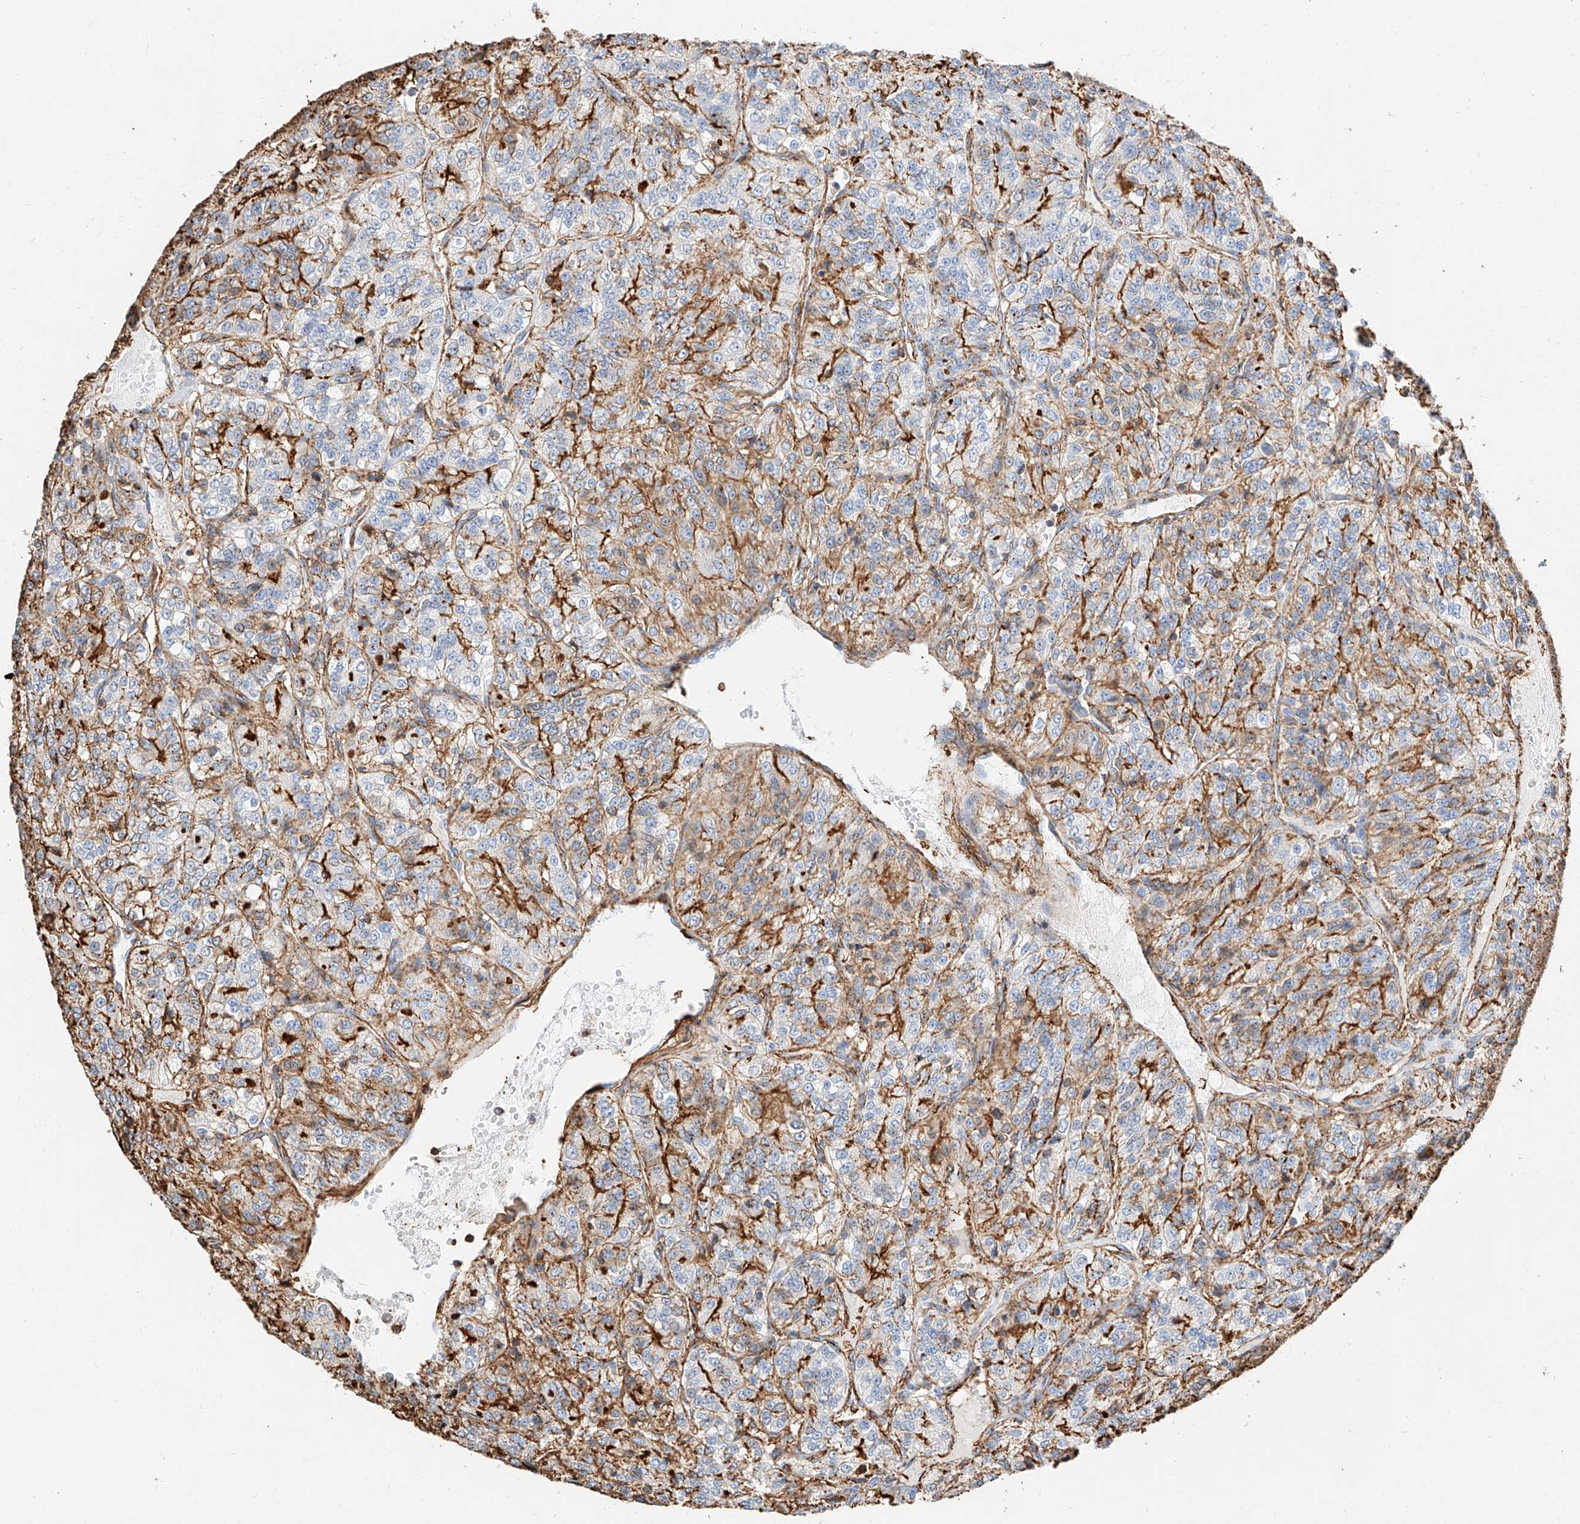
{"staining": {"intensity": "strong", "quantity": "<25%", "location": "cytoplasmic/membranous"}, "tissue": "renal cancer", "cell_type": "Tumor cells", "image_type": "cancer", "snomed": [{"axis": "morphology", "description": "Adenocarcinoma, NOS"}, {"axis": "topography", "description": "Kidney"}], "caption": "High-power microscopy captured an IHC image of renal adenocarcinoma, revealing strong cytoplasmic/membranous staining in about <25% of tumor cells. Ihc stains the protein in brown and the nuclei are stained blue.", "gene": "WFS1", "patient": {"sex": "female", "age": 63}}